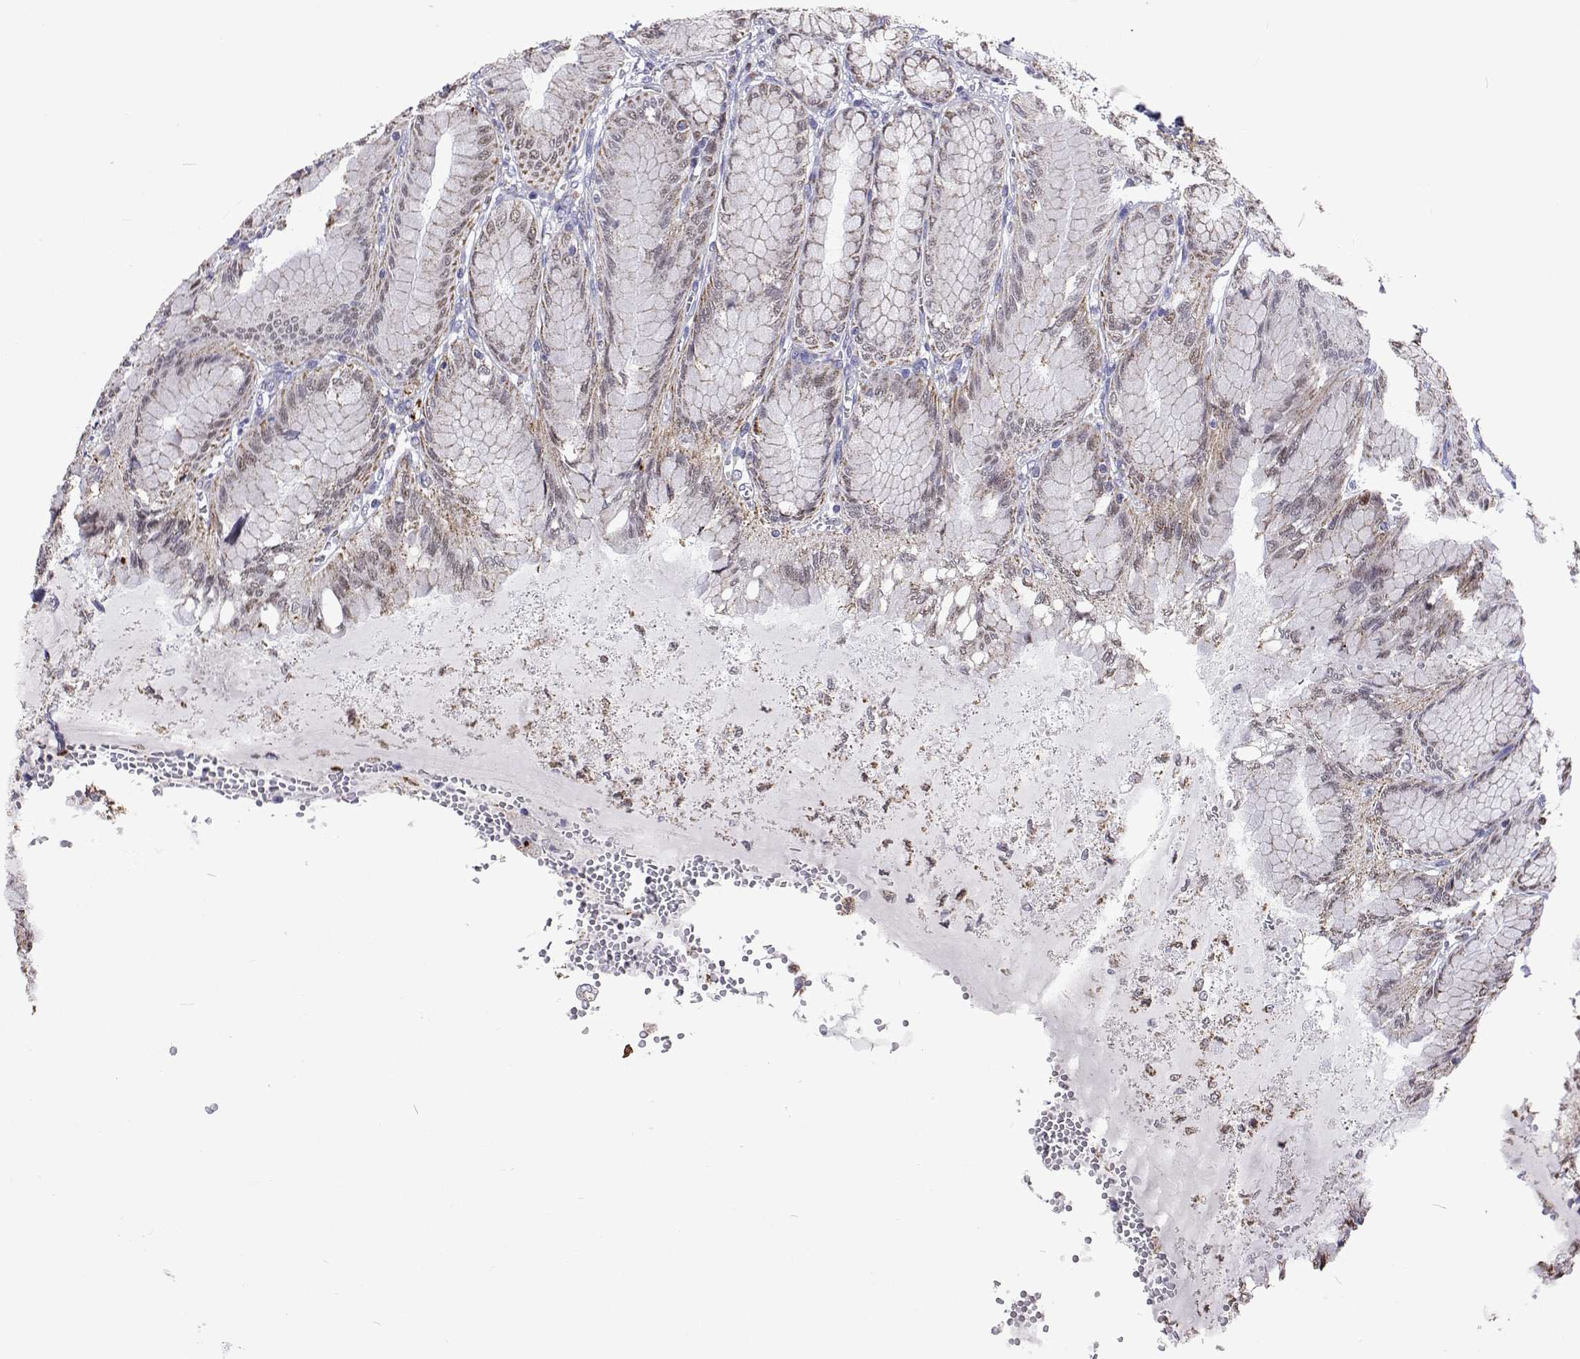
{"staining": {"intensity": "strong", "quantity": "25%-75%", "location": "cytoplasmic/membranous"}, "tissue": "stomach", "cell_type": "Glandular cells", "image_type": "normal", "snomed": [{"axis": "morphology", "description": "Normal tissue, NOS"}, {"axis": "topography", "description": "Stomach"}, {"axis": "topography", "description": "Stomach, lower"}], "caption": "Strong cytoplasmic/membranous staining for a protein is appreciated in about 25%-75% of glandular cells of unremarkable stomach using IHC.", "gene": "MCCC2", "patient": {"sex": "male", "age": 76}}